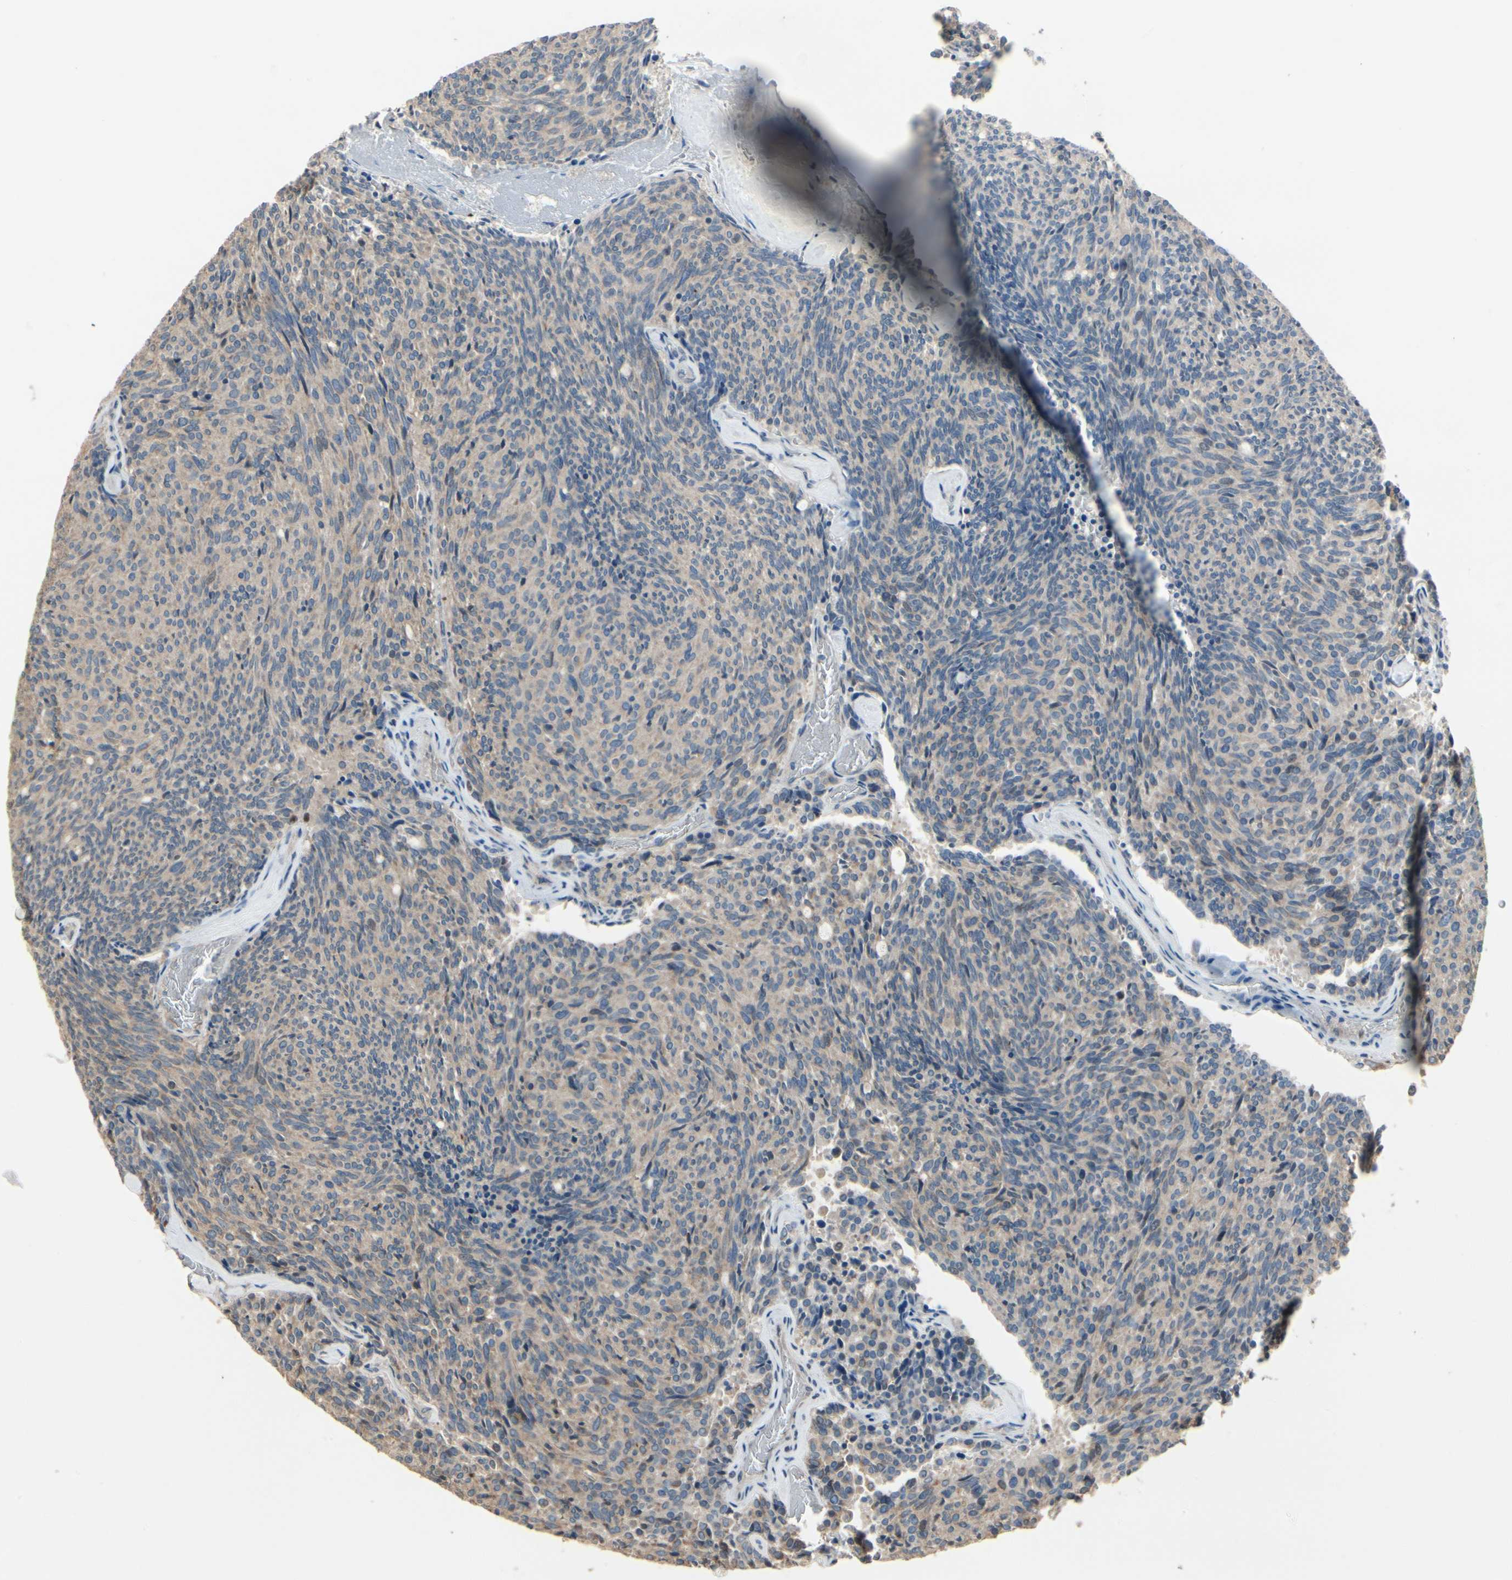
{"staining": {"intensity": "weak", "quantity": ">75%", "location": "cytoplasmic/membranous"}, "tissue": "carcinoid", "cell_type": "Tumor cells", "image_type": "cancer", "snomed": [{"axis": "morphology", "description": "Carcinoid, malignant, NOS"}, {"axis": "topography", "description": "Pancreas"}], "caption": "Immunohistochemistry histopathology image of human carcinoid stained for a protein (brown), which displays low levels of weak cytoplasmic/membranous staining in about >75% of tumor cells.", "gene": "CGREF1", "patient": {"sex": "female", "age": 54}}